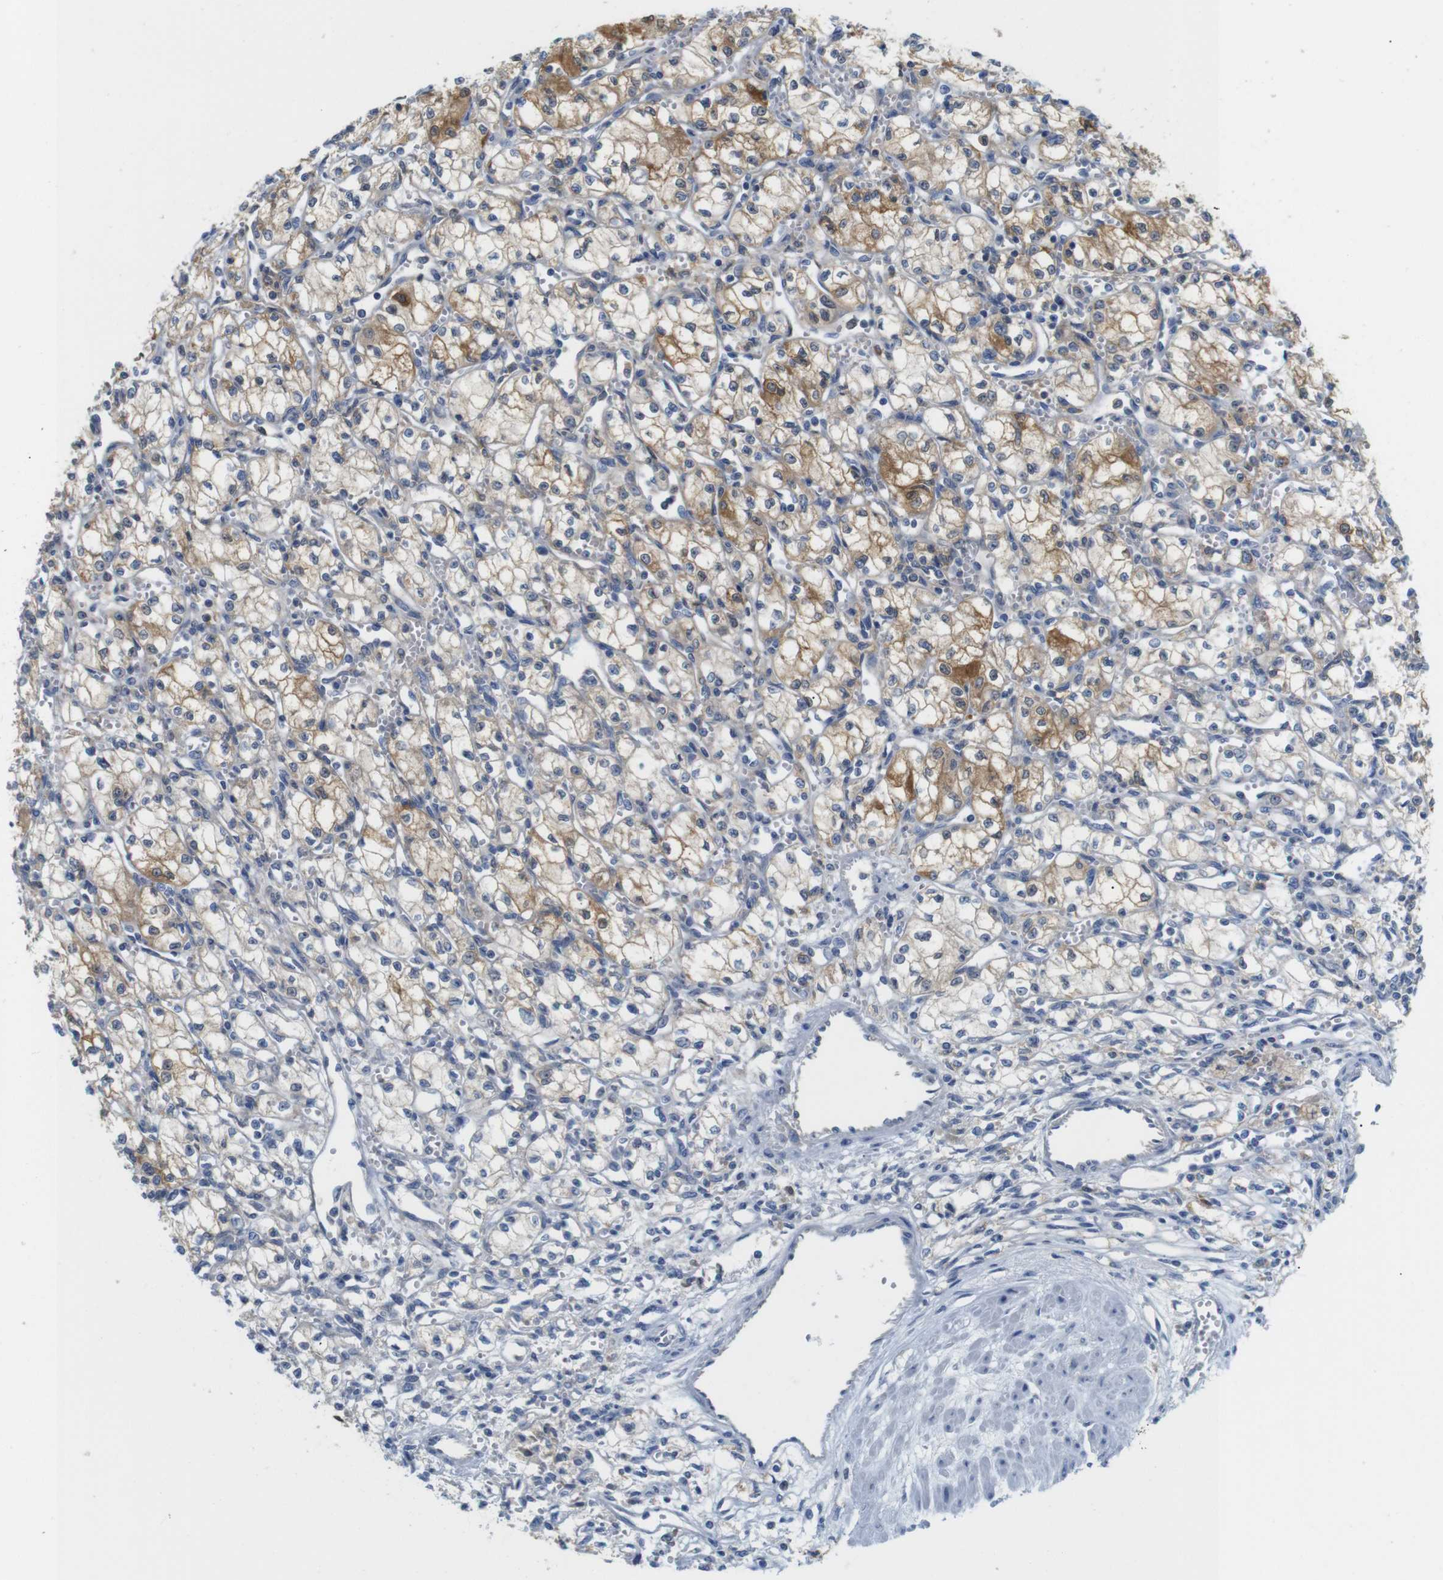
{"staining": {"intensity": "moderate", "quantity": "25%-75%", "location": "cytoplasmic/membranous"}, "tissue": "renal cancer", "cell_type": "Tumor cells", "image_type": "cancer", "snomed": [{"axis": "morphology", "description": "Normal tissue, NOS"}, {"axis": "morphology", "description": "Adenocarcinoma, NOS"}, {"axis": "topography", "description": "Kidney"}], "caption": "Human renal cancer (adenocarcinoma) stained with a protein marker exhibits moderate staining in tumor cells.", "gene": "NEBL", "patient": {"sex": "male", "age": 59}}